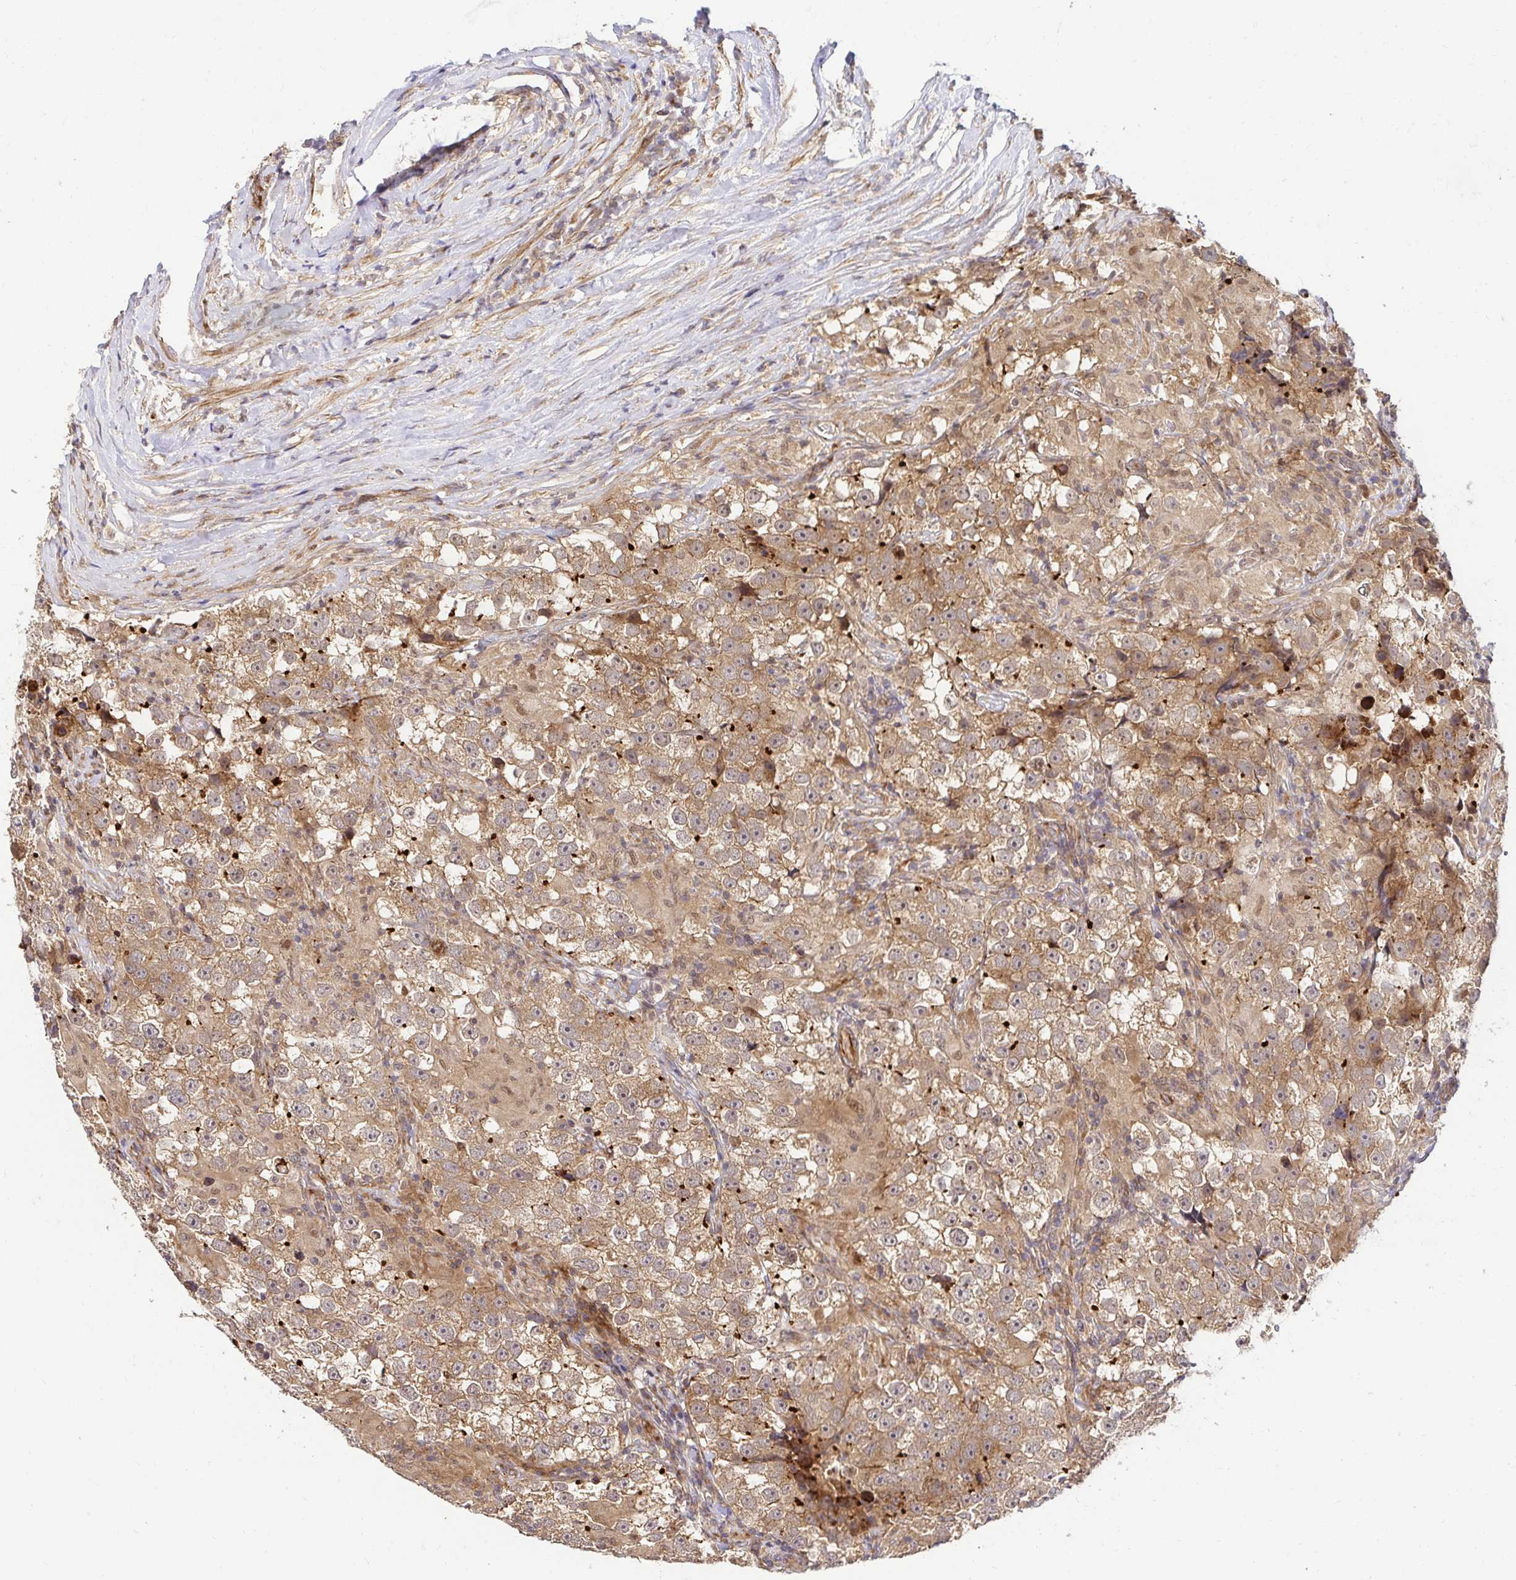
{"staining": {"intensity": "weak", "quantity": ">75%", "location": "cytoplasmic/membranous"}, "tissue": "testis cancer", "cell_type": "Tumor cells", "image_type": "cancer", "snomed": [{"axis": "morphology", "description": "Seminoma, NOS"}, {"axis": "topography", "description": "Testis"}], "caption": "Seminoma (testis) tissue shows weak cytoplasmic/membranous positivity in approximately >75% of tumor cells, visualized by immunohistochemistry.", "gene": "PSMA4", "patient": {"sex": "male", "age": 46}}